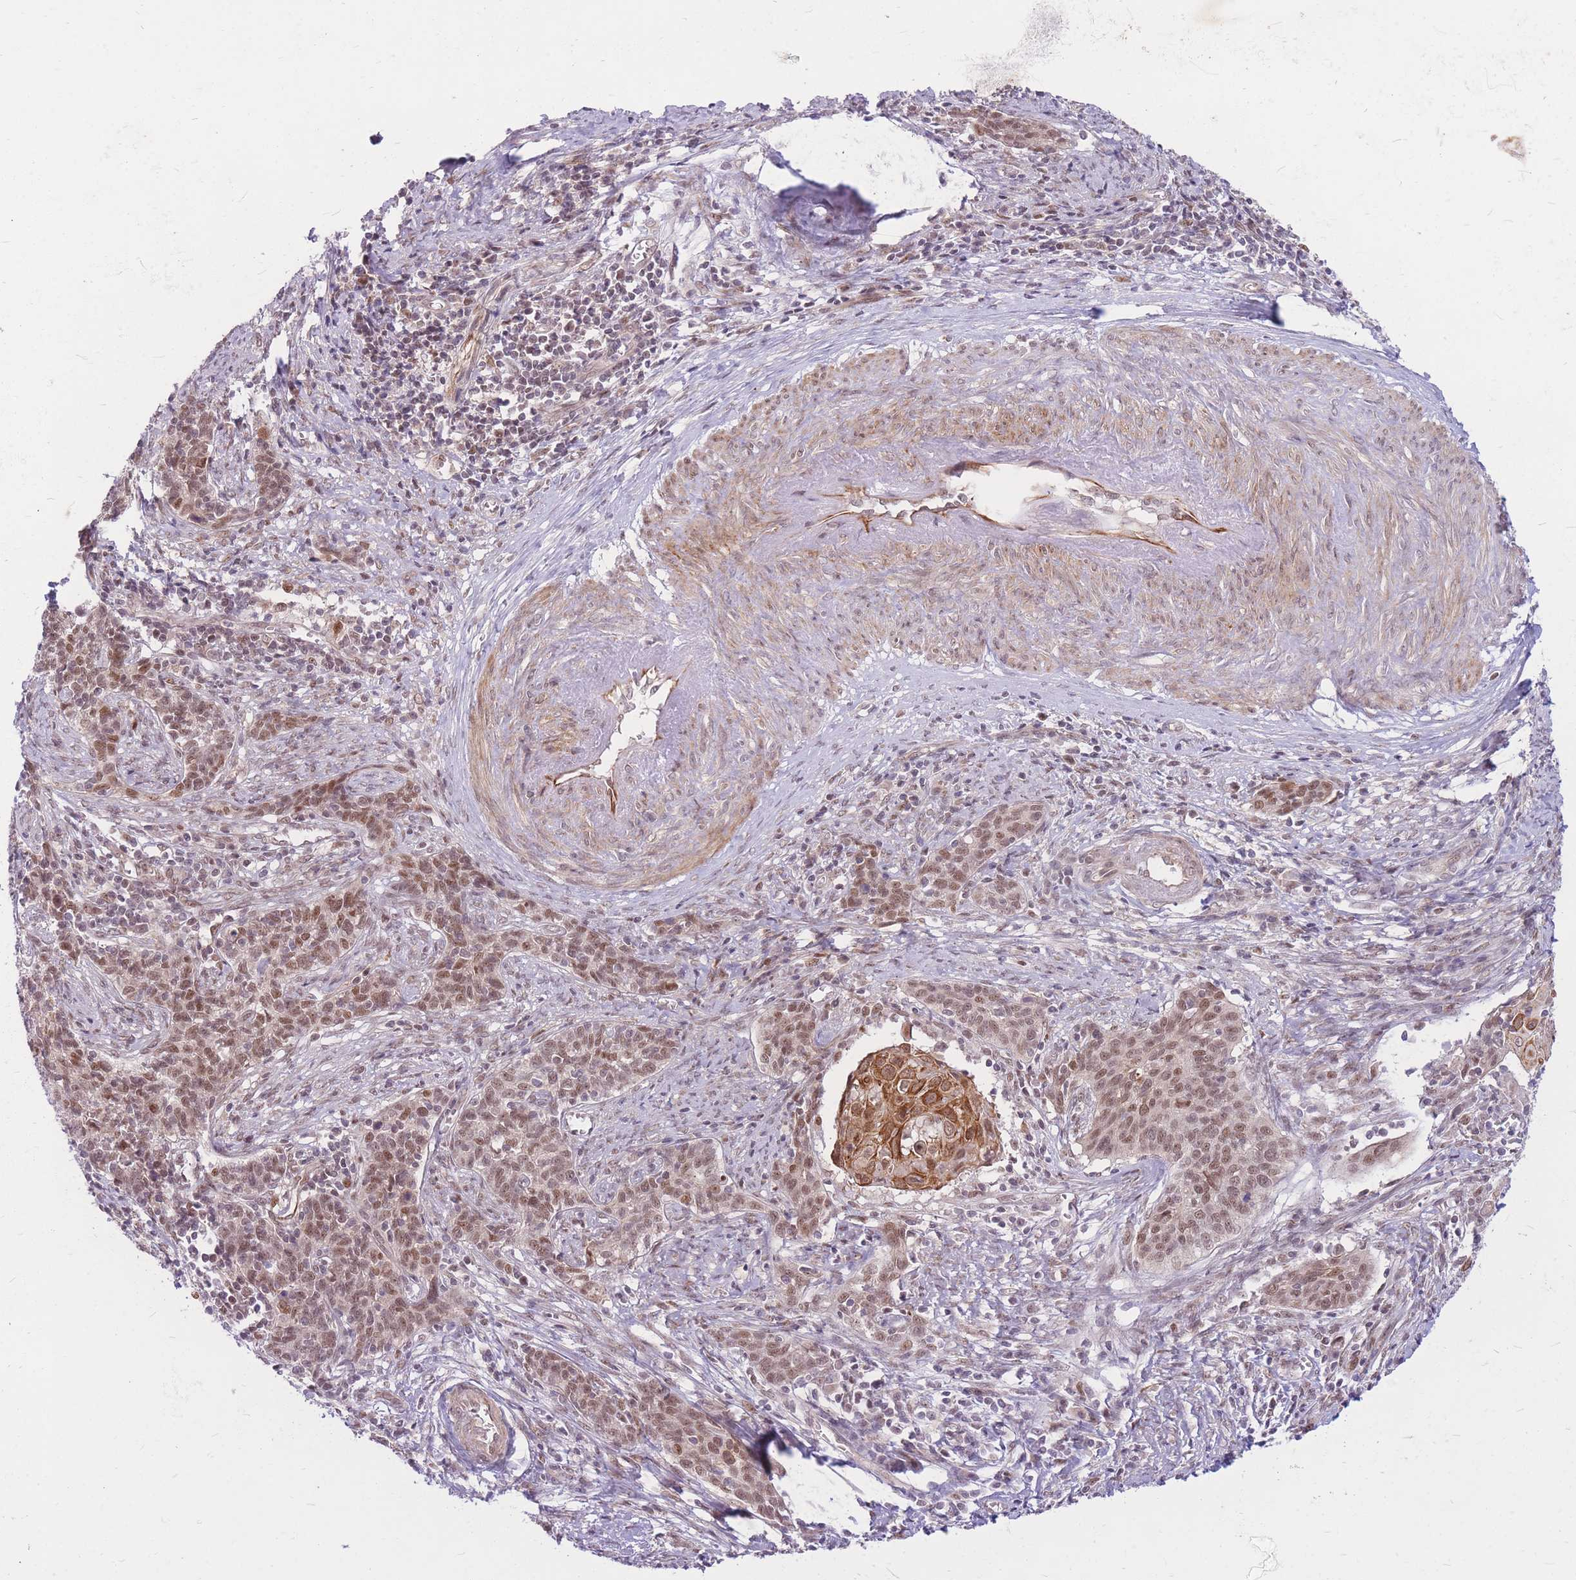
{"staining": {"intensity": "moderate", "quantity": ">75%", "location": "cytoplasmic/membranous,nuclear"}, "tissue": "cervical cancer", "cell_type": "Tumor cells", "image_type": "cancer", "snomed": [{"axis": "morphology", "description": "Squamous cell carcinoma, NOS"}, {"axis": "topography", "description": "Cervix"}], "caption": "A high-resolution histopathology image shows immunohistochemistry (IHC) staining of cervical cancer (squamous cell carcinoma), which exhibits moderate cytoplasmic/membranous and nuclear positivity in approximately >75% of tumor cells.", "gene": "ERCC2", "patient": {"sex": "female", "age": 39}}